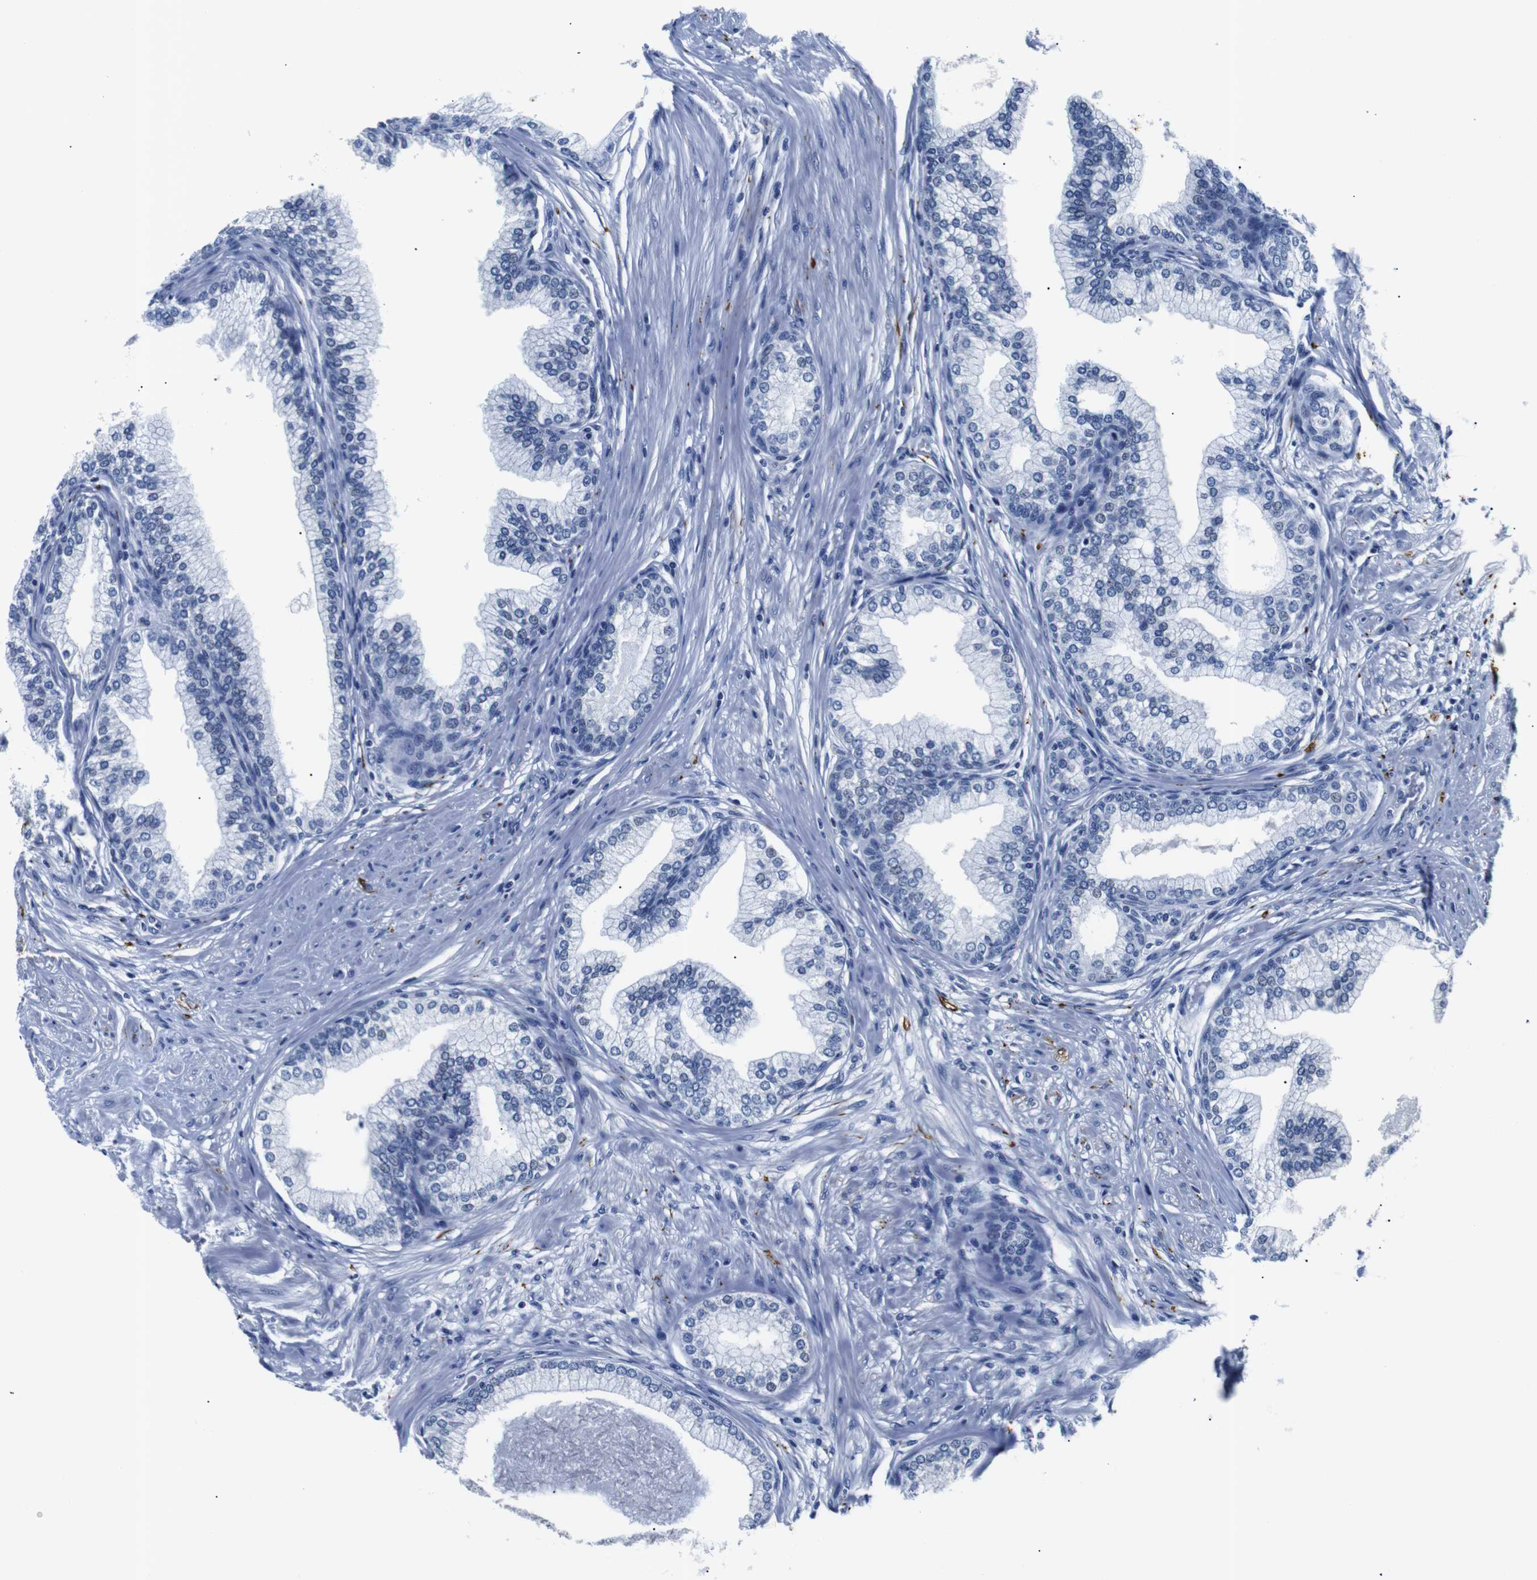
{"staining": {"intensity": "negative", "quantity": "none", "location": "none"}, "tissue": "prostate", "cell_type": "Glandular cells", "image_type": "normal", "snomed": [{"axis": "morphology", "description": "Normal tissue, NOS"}, {"axis": "morphology", "description": "Urothelial carcinoma, Low grade"}, {"axis": "topography", "description": "Urinary bladder"}, {"axis": "topography", "description": "Prostate"}], "caption": "A high-resolution photomicrograph shows immunohistochemistry staining of benign prostate, which exhibits no significant staining in glandular cells.", "gene": "GAP43", "patient": {"sex": "male", "age": 60}}